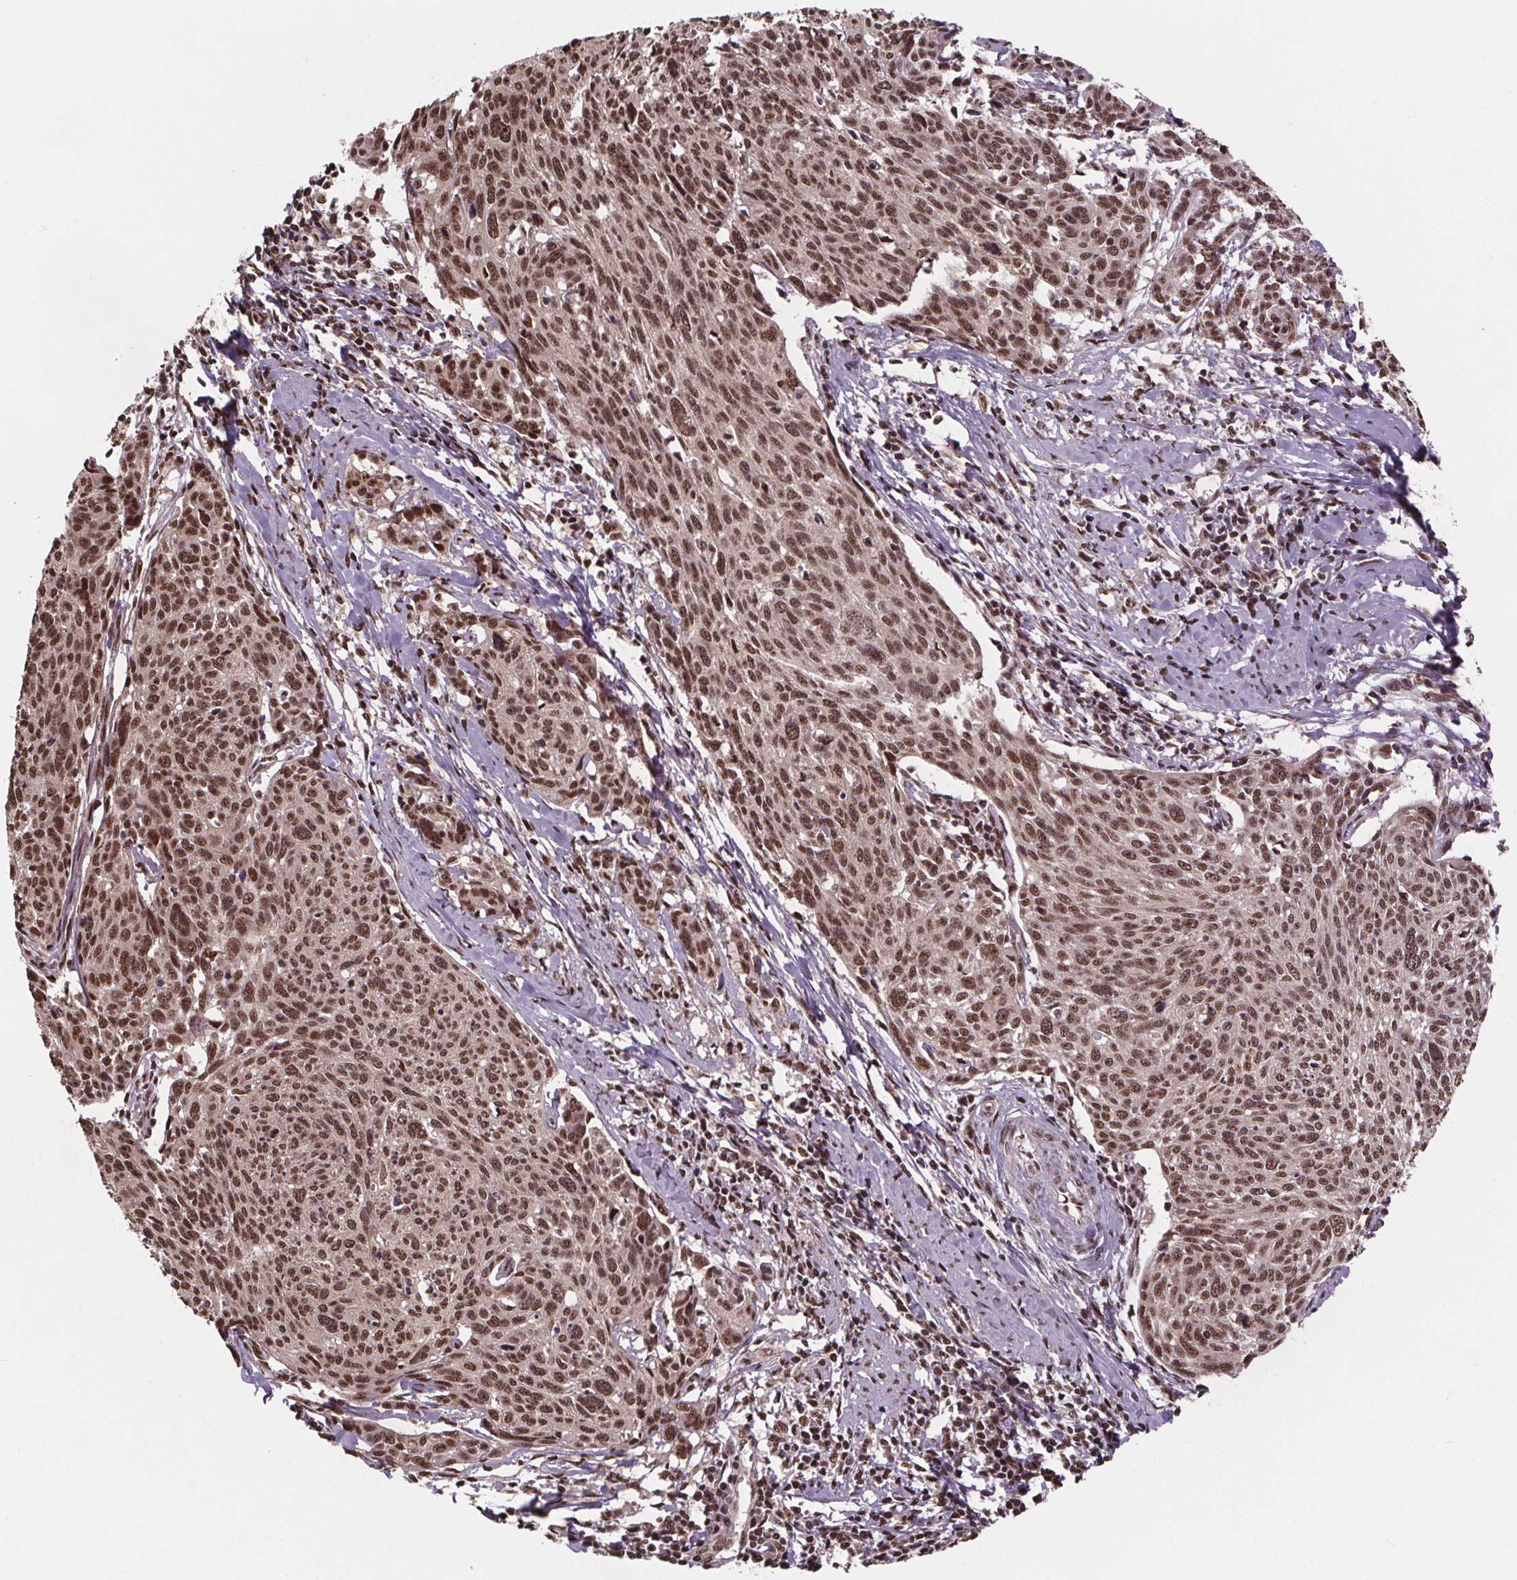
{"staining": {"intensity": "moderate", "quantity": ">75%", "location": "nuclear"}, "tissue": "cervical cancer", "cell_type": "Tumor cells", "image_type": "cancer", "snomed": [{"axis": "morphology", "description": "Squamous cell carcinoma, NOS"}, {"axis": "topography", "description": "Cervix"}], "caption": "The image reveals staining of cervical cancer, revealing moderate nuclear protein positivity (brown color) within tumor cells. (DAB (3,3'-diaminobenzidine) IHC, brown staining for protein, blue staining for nuclei).", "gene": "JARID2", "patient": {"sex": "female", "age": 49}}